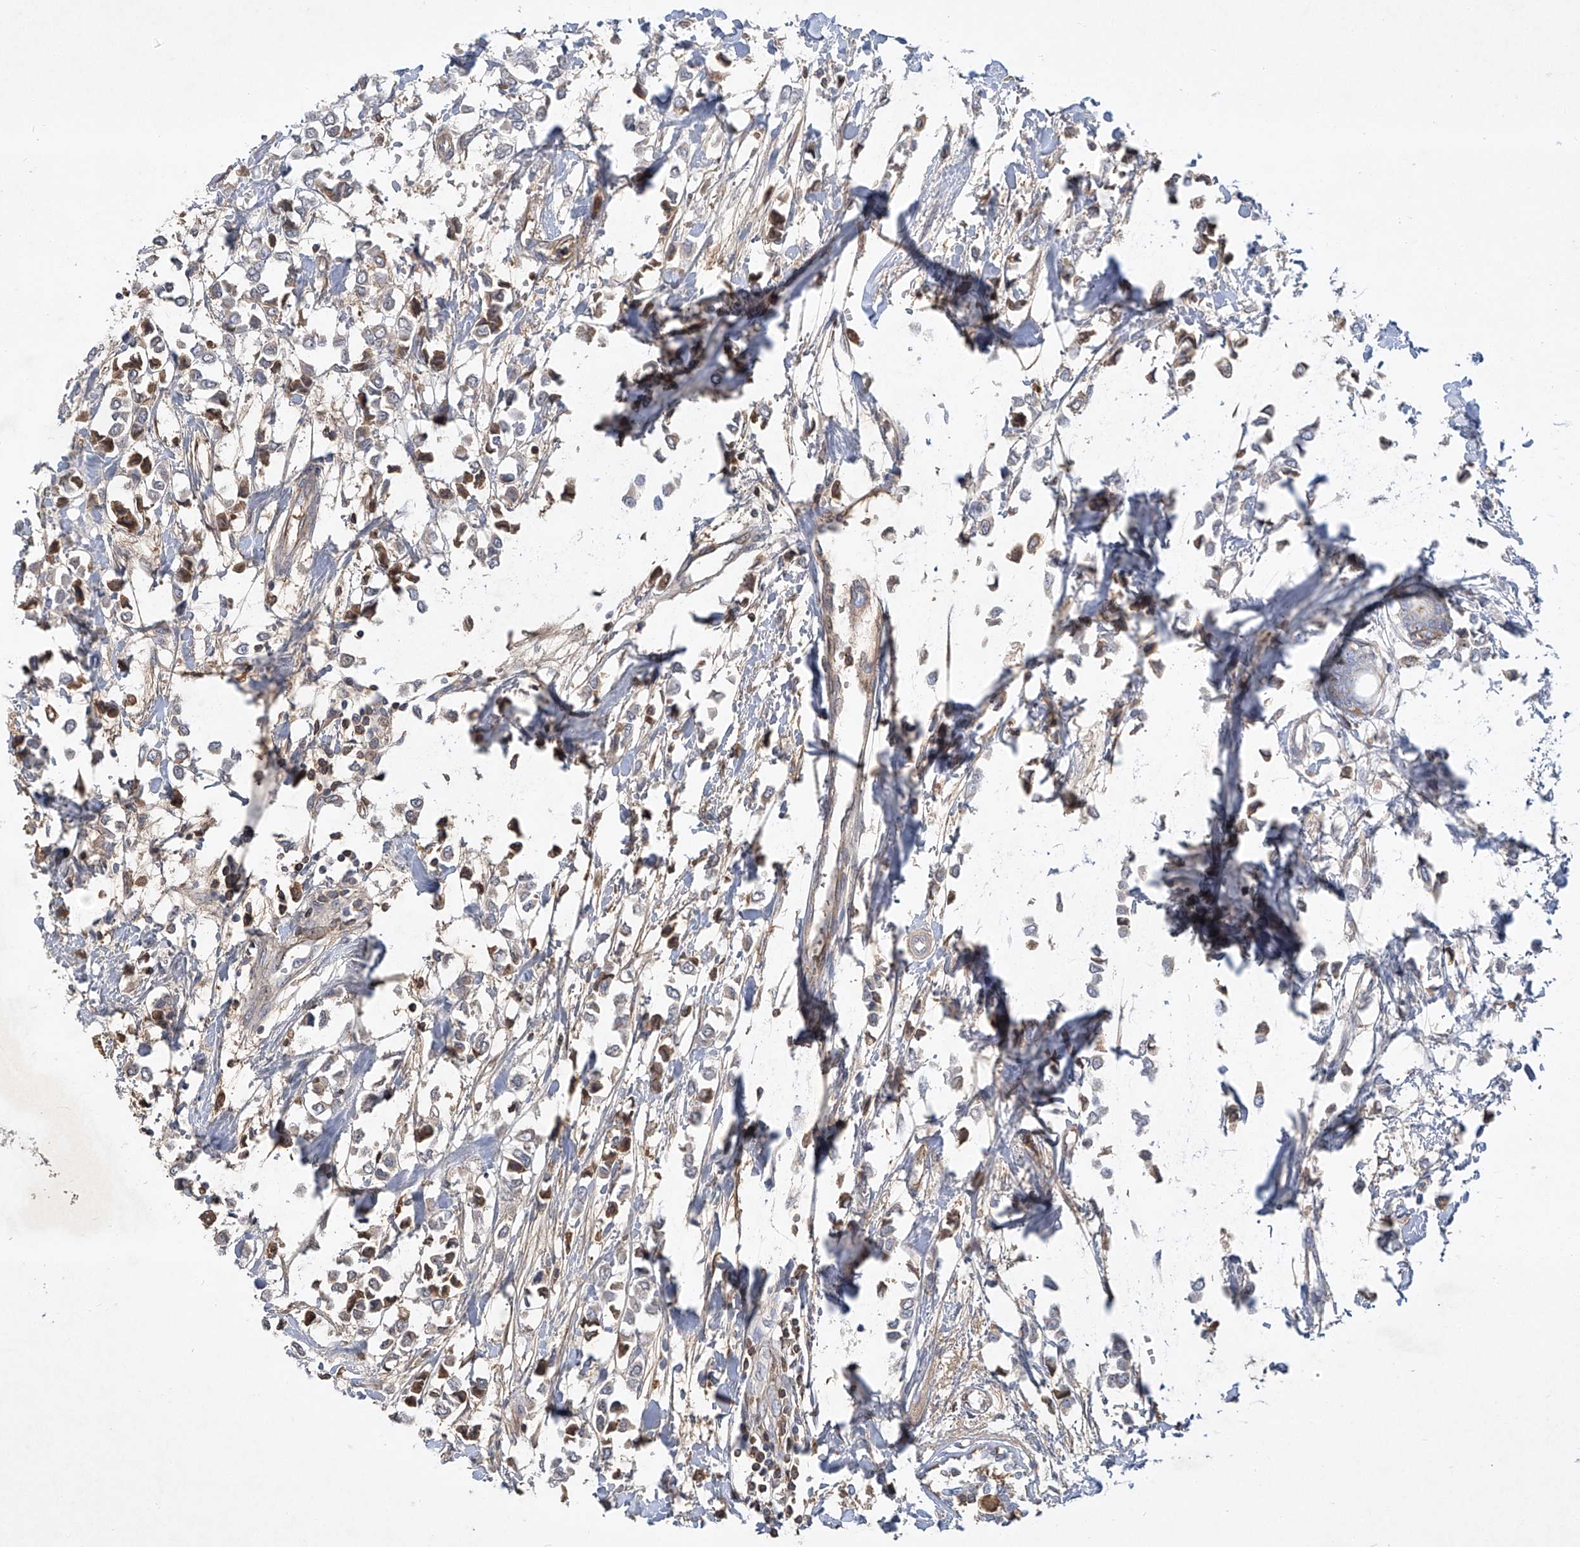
{"staining": {"intensity": "moderate", "quantity": "<25%", "location": "cytoplasmic/membranous"}, "tissue": "breast cancer", "cell_type": "Tumor cells", "image_type": "cancer", "snomed": [{"axis": "morphology", "description": "Lobular carcinoma"}, {"axis": "topography", "description": "Breast"}], "caption": "Approximately <25% of tumor cells in lobular carcinoma (breast) reveal moderate cytoplasmic/membranous protein expression as visualized by brown immunohistochemical staining.", "gene": "HAS3", "patient": {"sex": "female", "age": 51}}